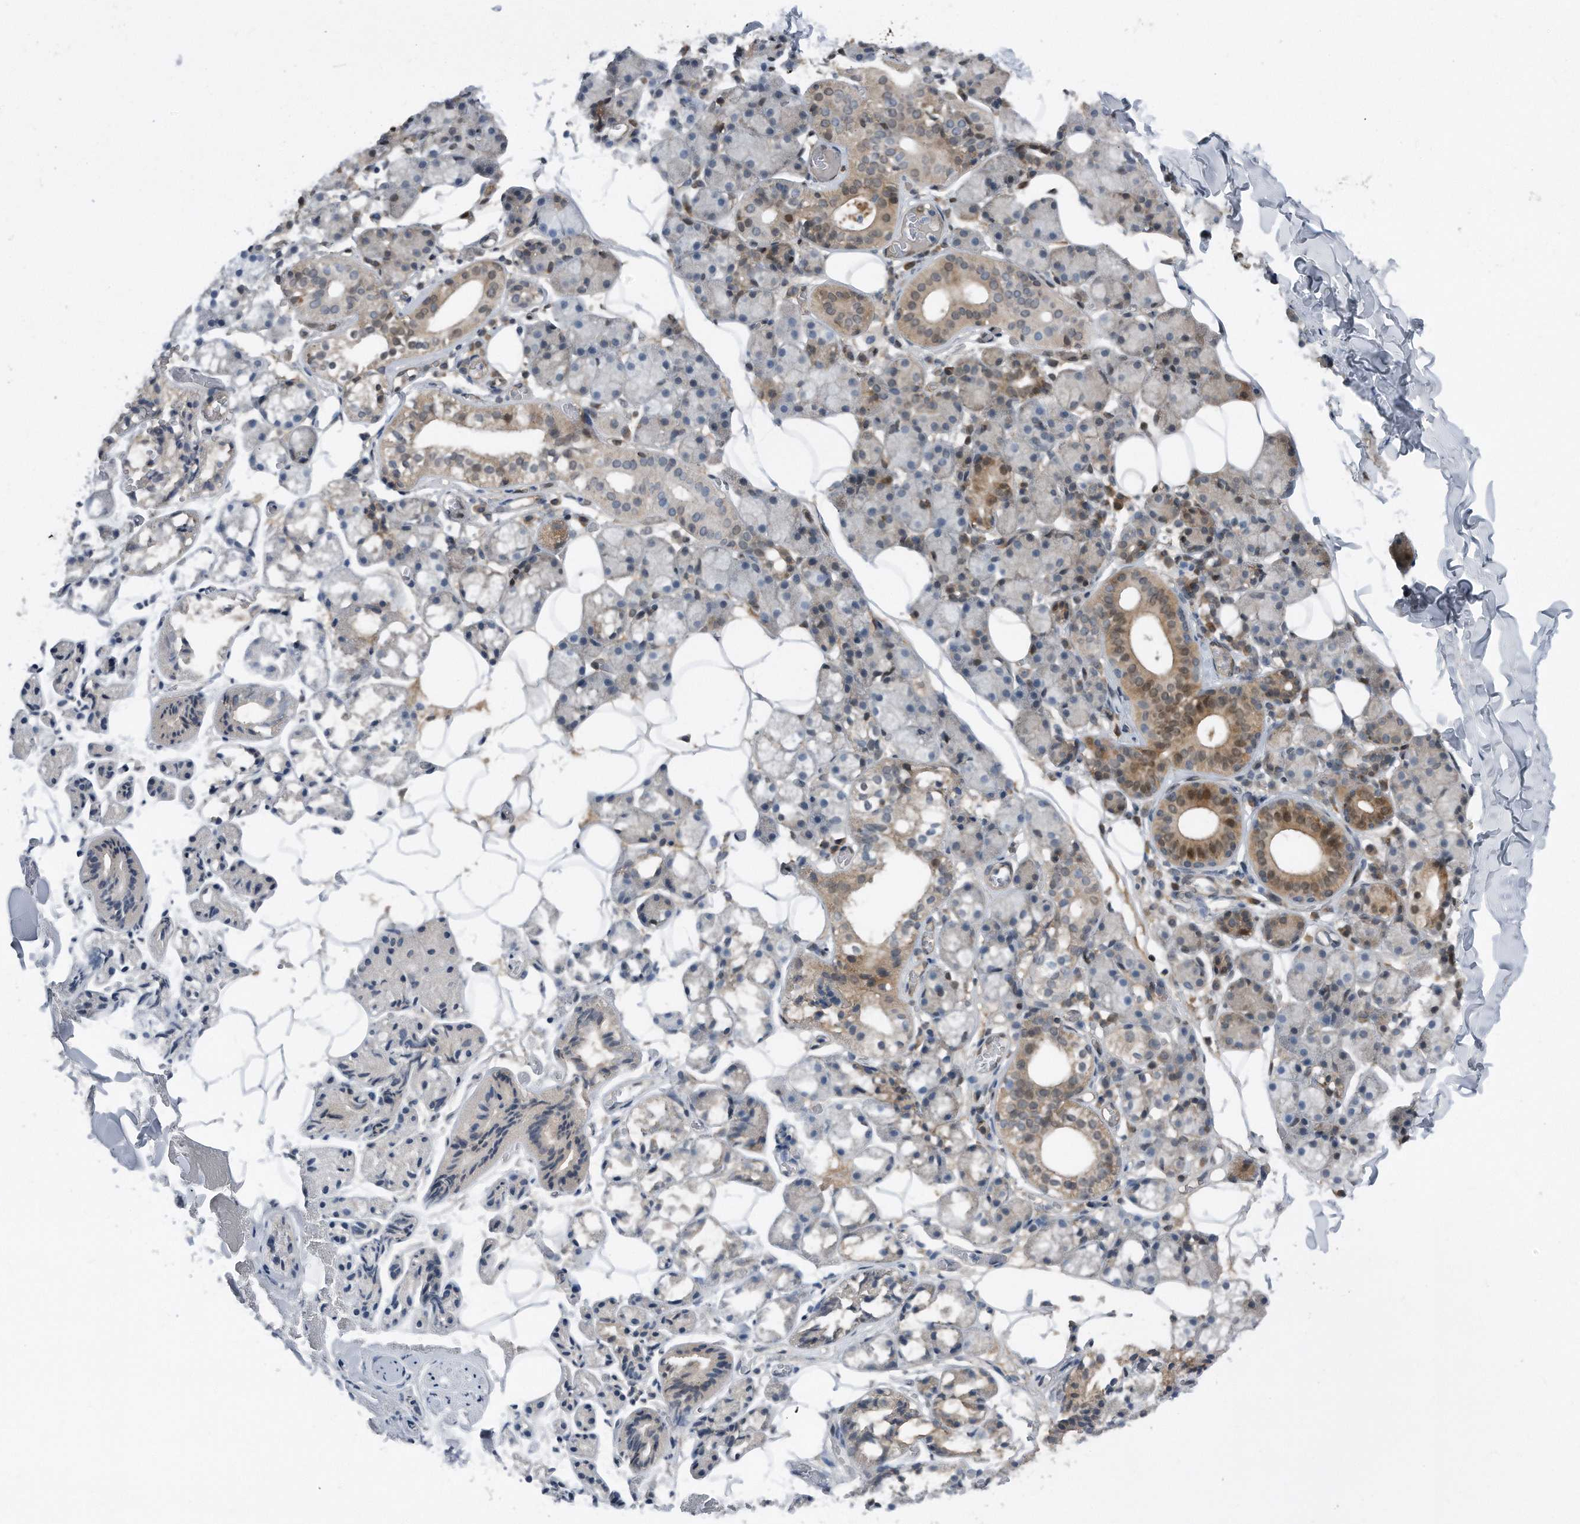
{"staining": {"intensity": "strong", "quantity": "<25%", "location": "cytoplasmic/membranous"}, "tissue": "salivary gland", "cell_type": "Glandular cells", "image_type": "normal", "snomed": [{"axis": "morphology", "description": "Normal tissue, NOS"}, {"axis": "topography", "description": "Salivary gland"}], "caption": "Immunohistochemical staining of normal salivary gland exhibits <25% levels of strong cytoplasmic/membranous protein expression in approximately <25% of glandular cells.", "gene": "MAP2K6", "patient": {"sex": "female", "age": 33}}